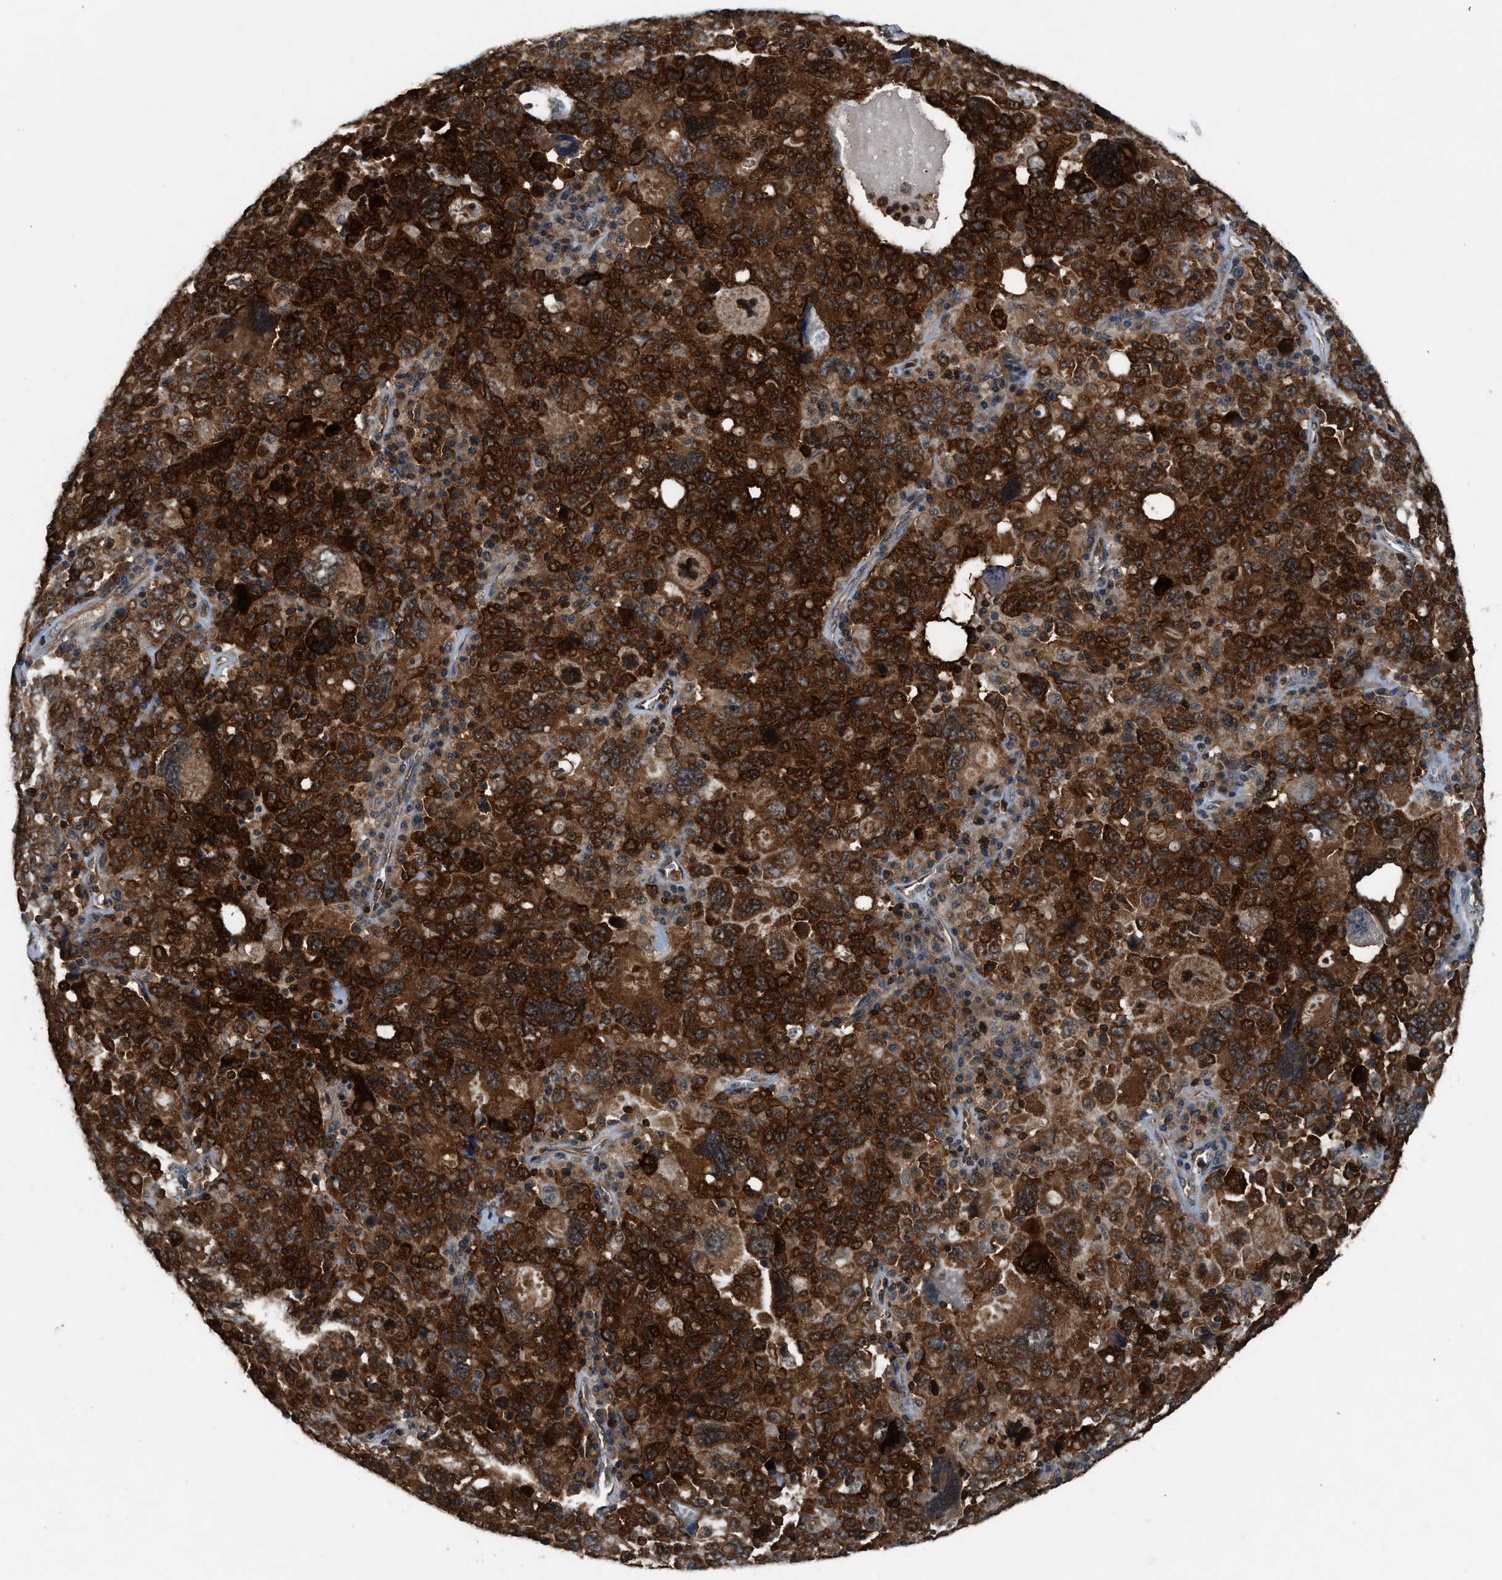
{"staining": {"intensity": "strong", "quantity": ">75%", "location": "cytoplasmic/membranous,nuclear"}, "tissue": "ovarian cancer", "cell_type": "Tumor cells", "image_type": "cancer", "snomed": [{"axis": "morphology", "description": "Carcinoma, endometroid"}, {"axis": "topography", "description": "Ovary"}], "caption": "An immunohistochemistry (IHC) histopathology image of tumor tissue is shown. Protein staining in brown shows strong cytoplasmic/membranous and nuclear positivity in ovarian cancer (endometroid carcinoma) within tumor cells.", "gene": "OXSR1", "patient": {"sex": "female", "age": 62}}